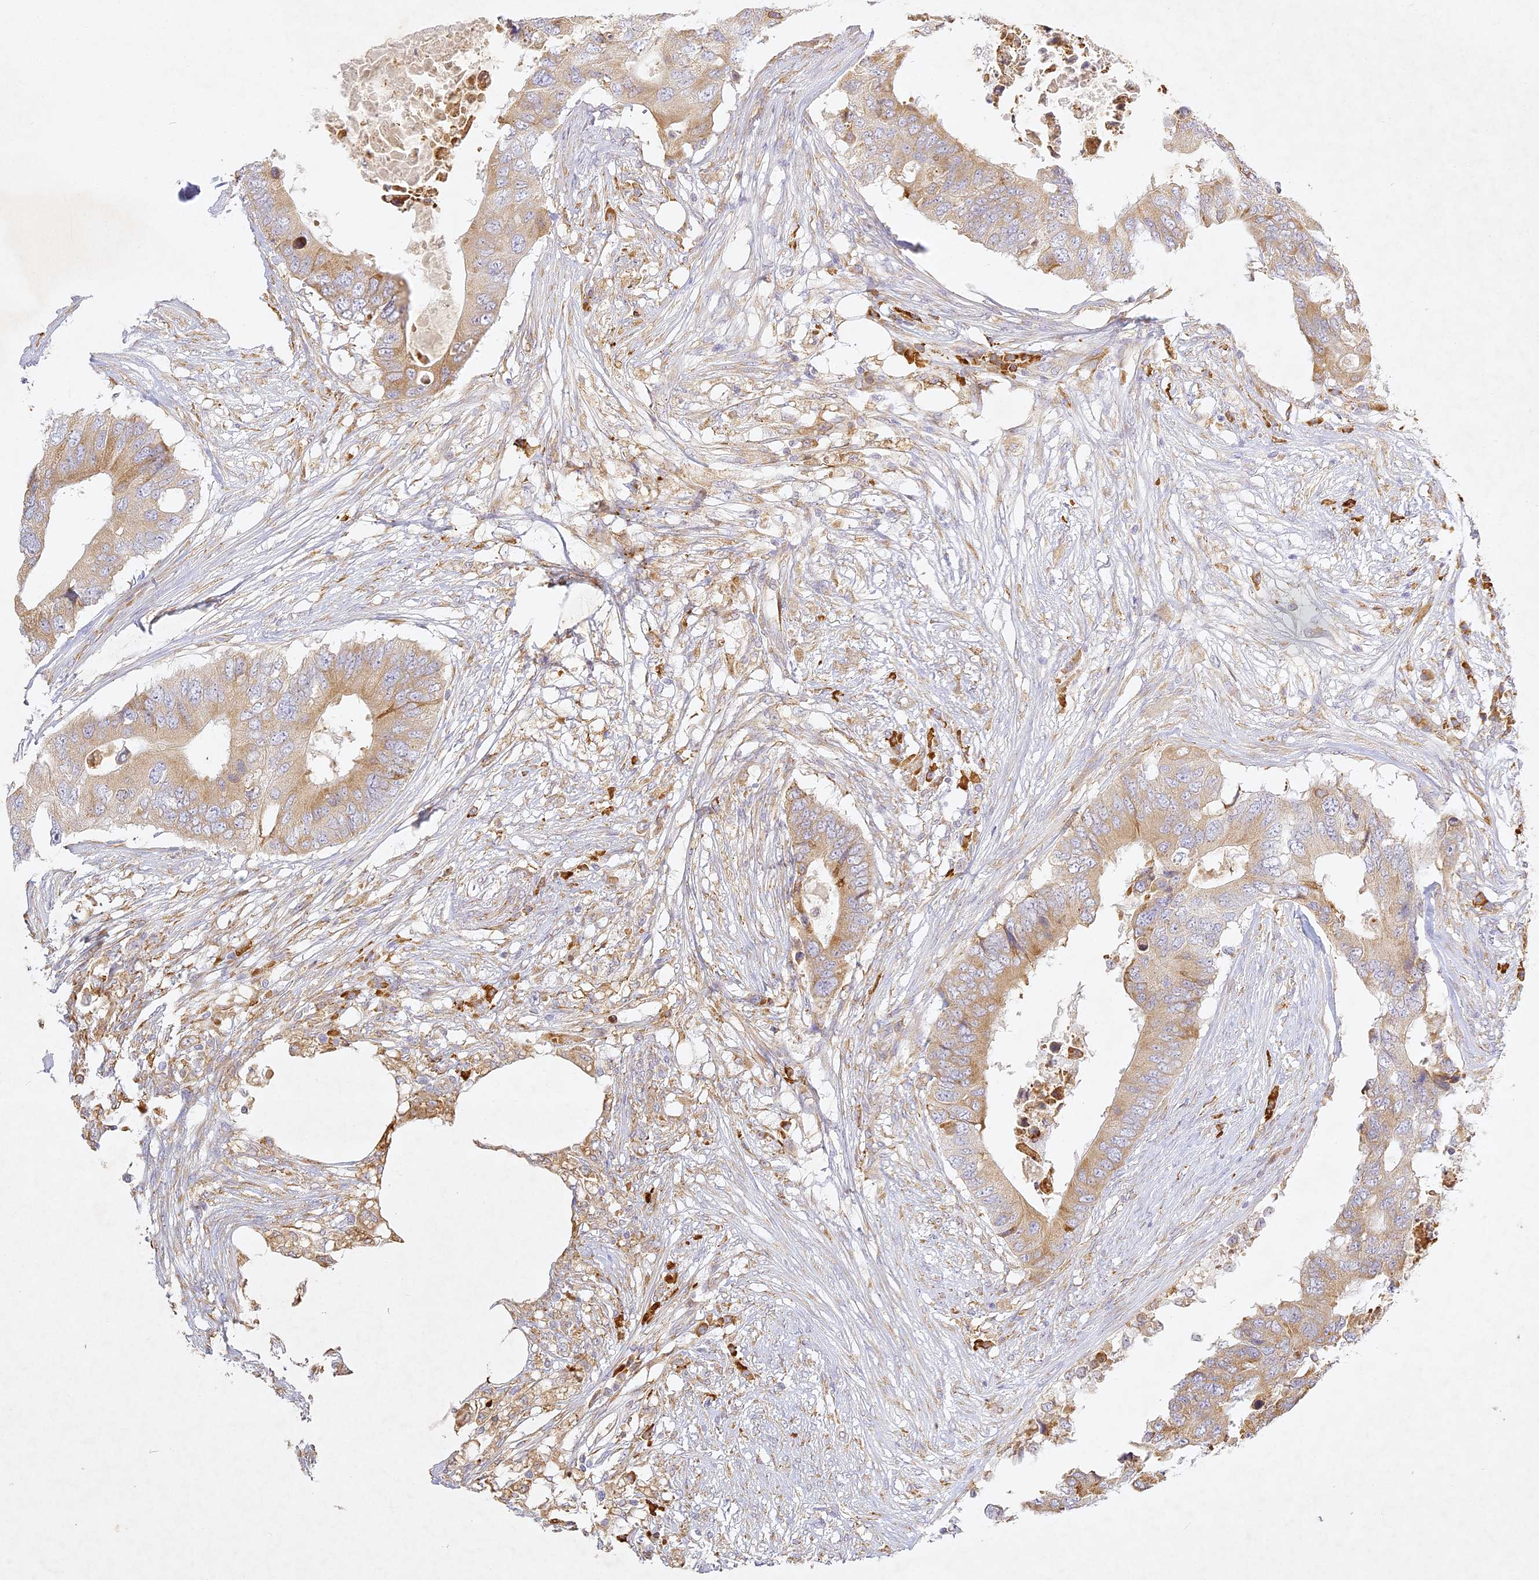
{"staining": {"intensity": "moderate", "quantity": ">75%", "location": "cytoplasmic/membranous"}, "tissue": "colorectal cancer", "cell_type": "Tumor cells", "image_type": "cancer", "snomed": [{"axis": "morphology", "description": "Adenocarcinoma, NOS"}, {"axis": "topography", "description": "Colon"}], "caption": "Colorectal adenocarcinoma stained with DAB (3,3'-diaminobenzidine) immunohistochemistry demonstrates medium levels of moderate cytoplasmic/membranous staining in about >75% of tumor cells.", "gene": "SLC30A5", "patient": {"sex": "male", "age": 71}}